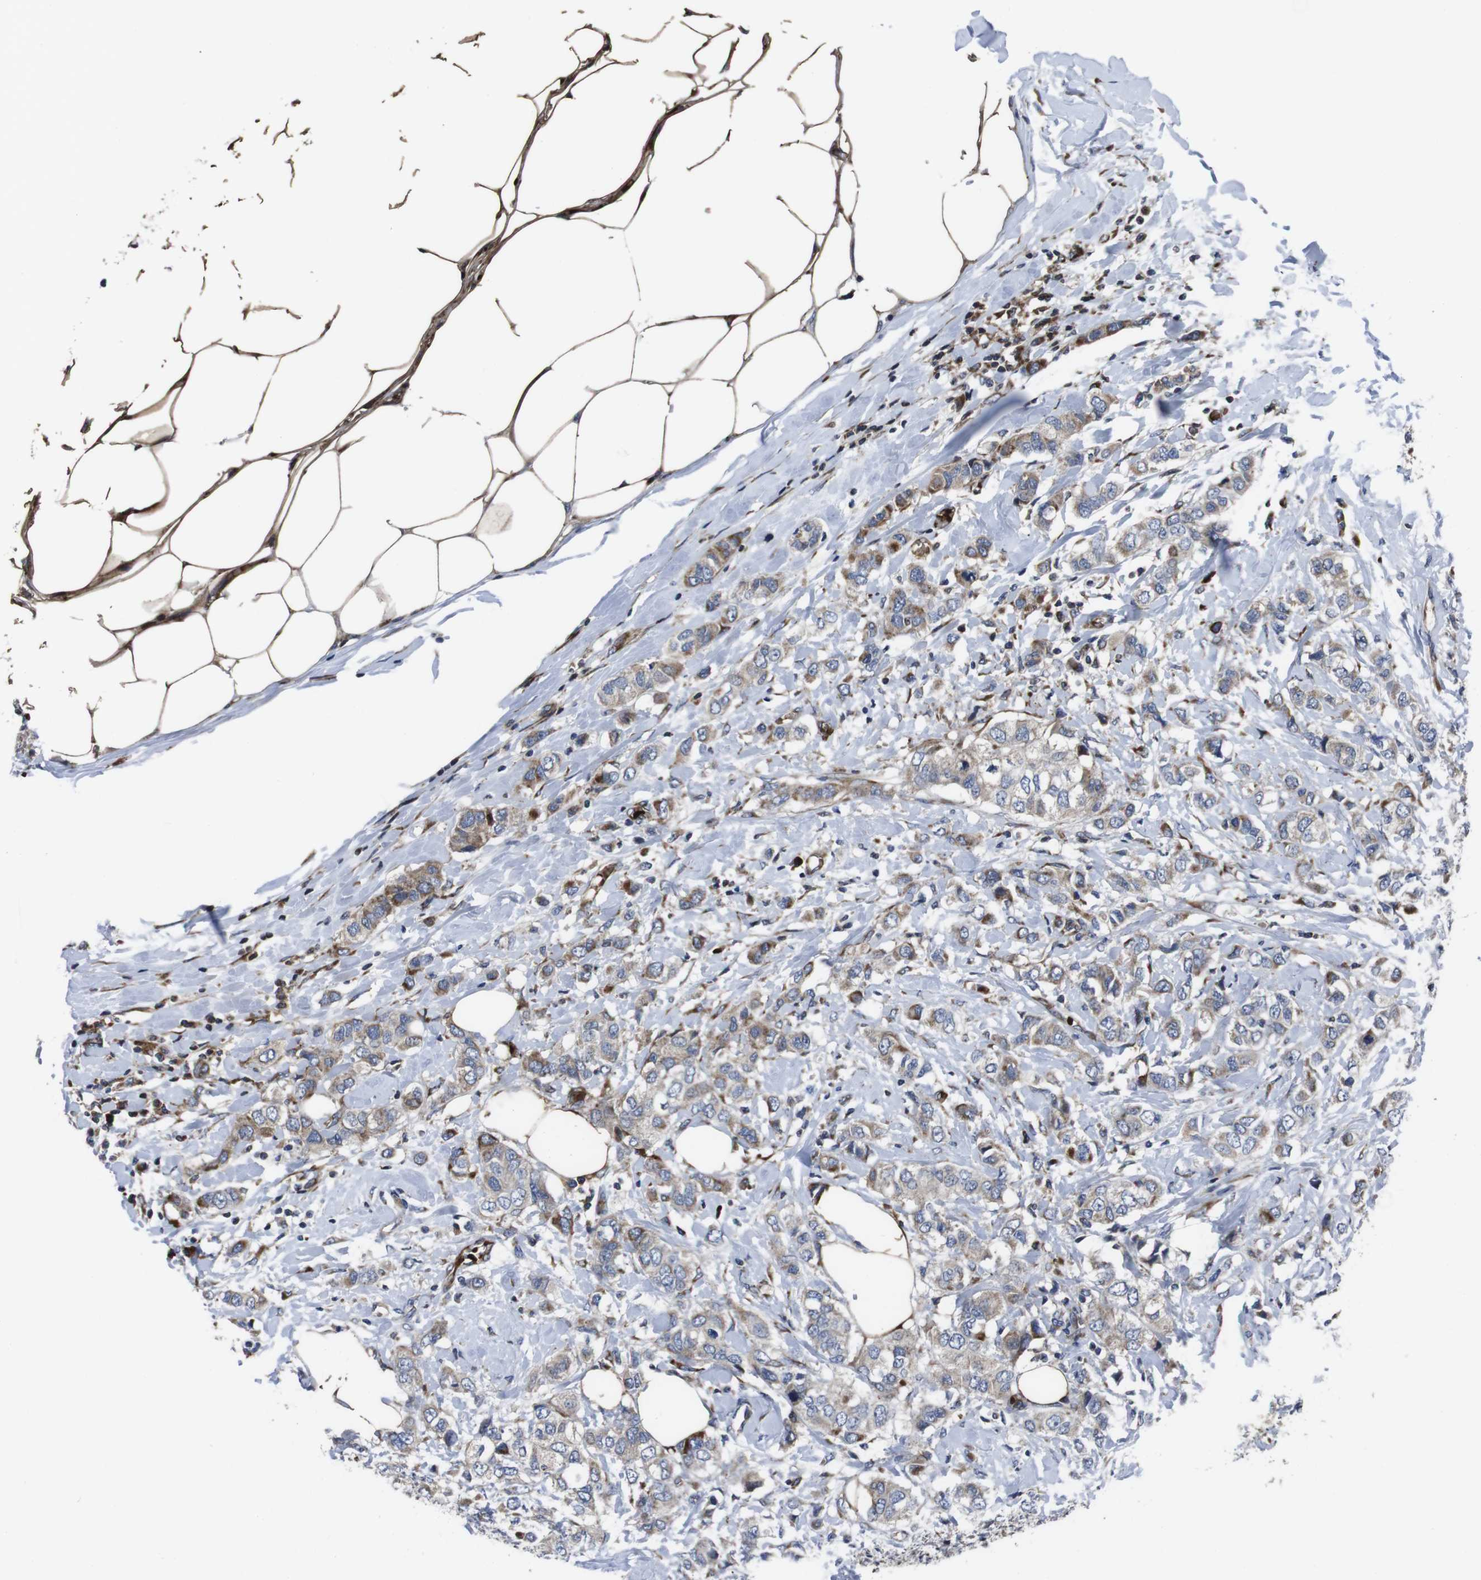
{"staining": {"intensity": "moderate", "quantity": ">75%", "location": "cytoplasmic/membranous"}, "tissue": "breast cancer", "cell_type": "Tumor cells", "image_type": "cancer", "snomed": [{"axis": "morphology", "description": "Duct carcinoma"}, {"axis": "topography", "description": "Breast"}], "caption": "Intraductal carcinoma (breast) stained for a protein (brown) displays moderate cytoplasmic/membranous positive expression in about >75% of tumor cells.", "gene": "SMYD3", "patient": {"sex": "female", "age": 50}}